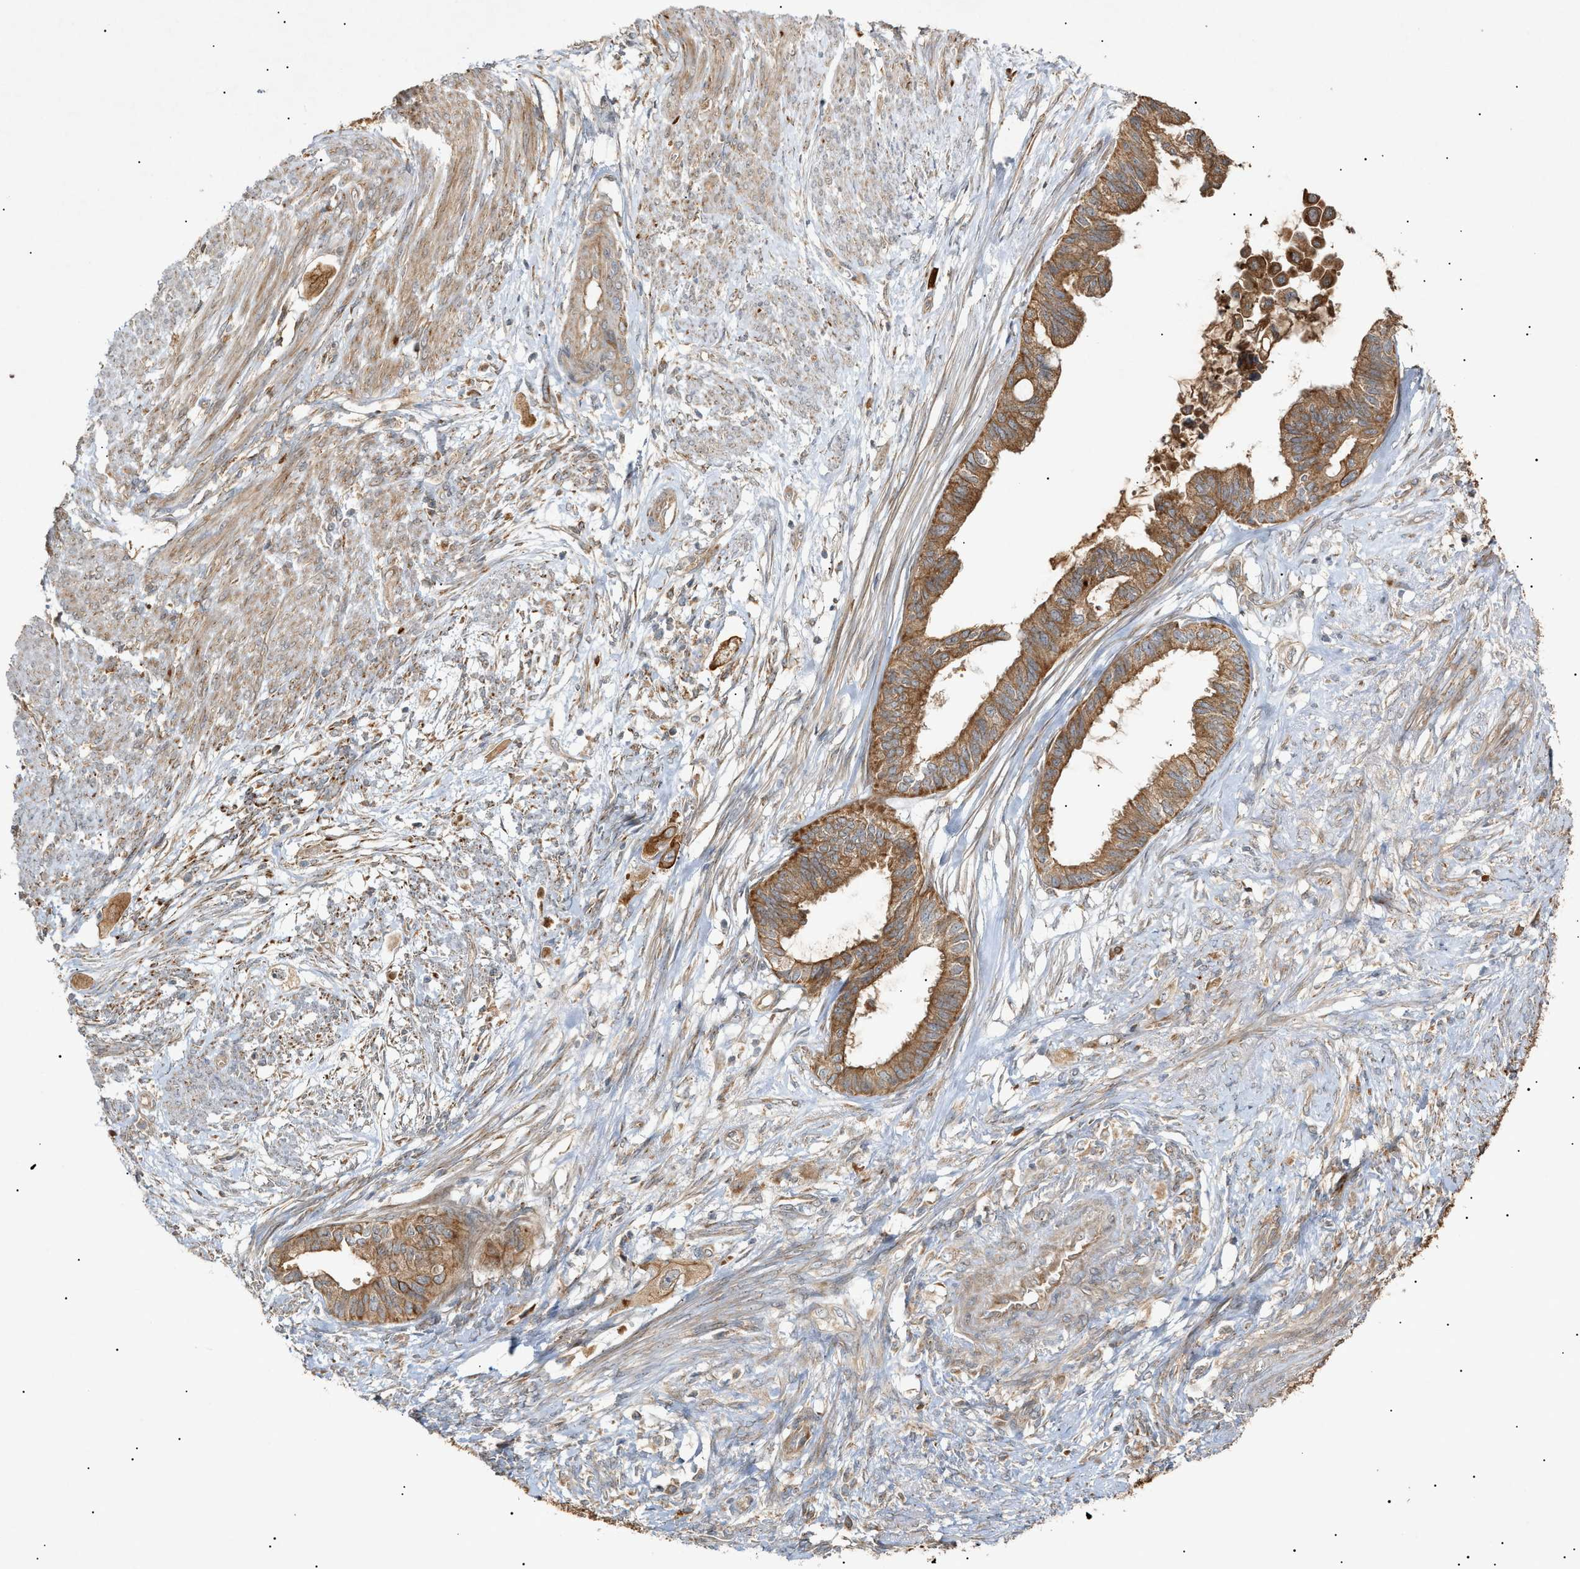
{"staining": {"intensity": "moderate", "quantity": ">75%", "location": "cytoplasmic/membranous"}, "tissue": "cervical cancer", "cell_type": "Tumor cells", "image_type": "cancer", "snomed": [{"axis": "morphology", "description": "Normal tissue, NOS"}, {"axis": "morphology", "description": "Adenocarcinoma, NOS"}, {"axis": "topography", "description": "Cervix"}, {"axis": "topography", "description": "Endometrium"}], "caption": "Protein staining of cervical adenocarcinoma tissue demonstrates moderate cytoplasmic/membranous staining in approximately >75% of tumor cells.", "gene": "MTCH1", "patient": {"sex": "female", "age": 86}}